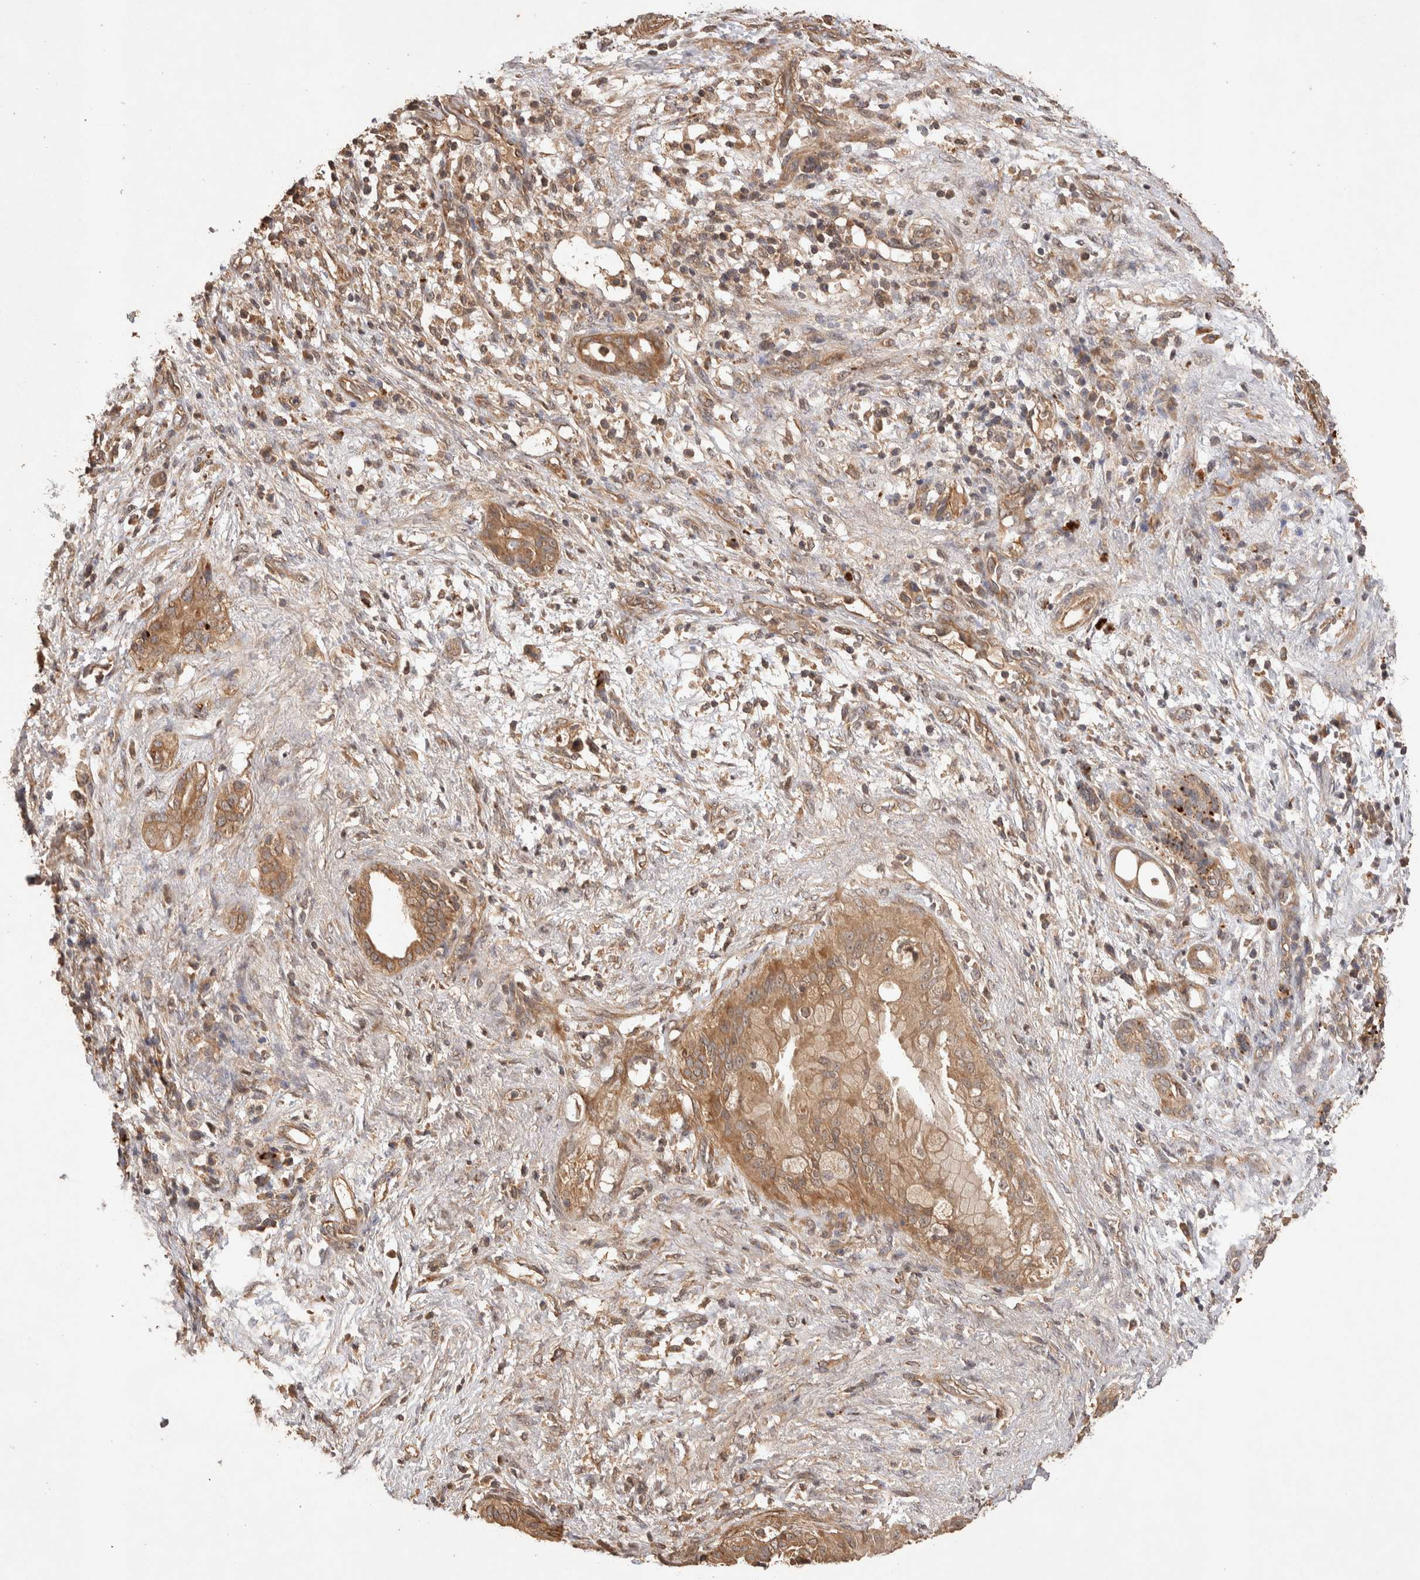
{"staining": {"intensity": "moderate", "quantity": ">75%", "location": "cytoplasmic/membranous"}, "tissue": "pancreatic cancer", "cell_type": "Tumor cells", "image_type": "cancer", "snomed": [{"axis": "morphology", "description": "Adenocarcinoma, NOS"}, {"axis": "topography", "description": "Pancreas"}], "caption": "Tumor cells exhibit medium levels of moderate cytoplasmic/membranous positivity in about >75% of cells in human pancreatic cancer (adenocarcinoma).", "gene": "NSMAF", "patient": {"sex": "female", "age": 78}}